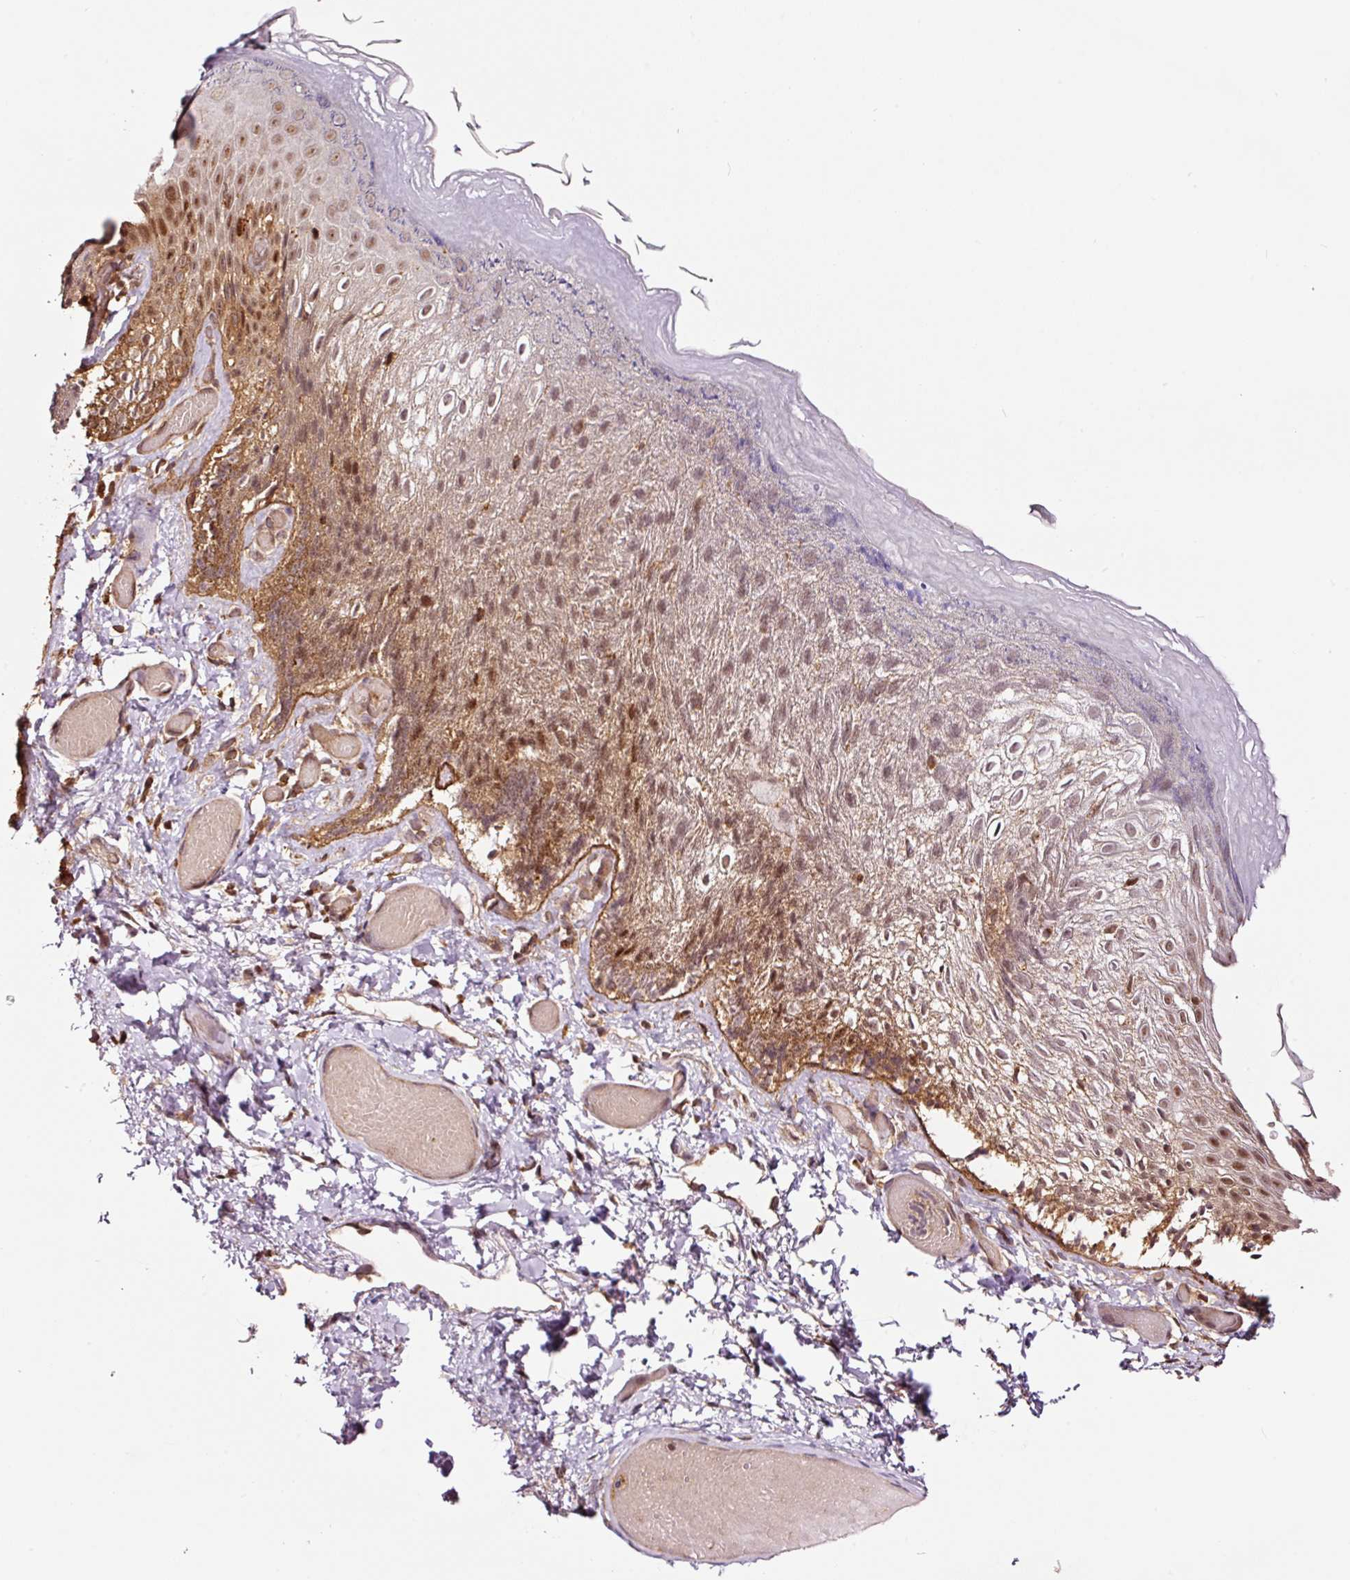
{"staining": {"intensity": "strong", "quantity": "25%-75%", "location": "nuclear"}, "tissue": "skin", "cell_type": "Epidermal cells", "image_type": "normal", "snomed": [{"axis": "morphology", "description": "Normal tissue, NOS"}, {"axis": "topography", "description": "Anal"}], "caption": "Benign skin shows strong nuclear expression in approximately 25%-75% of epidermal cells, visualized by immunohistochemistry. Nuclei are stained in blue.", "gene": "RFC4", "patient": {"sex": "female", "age": 40}}